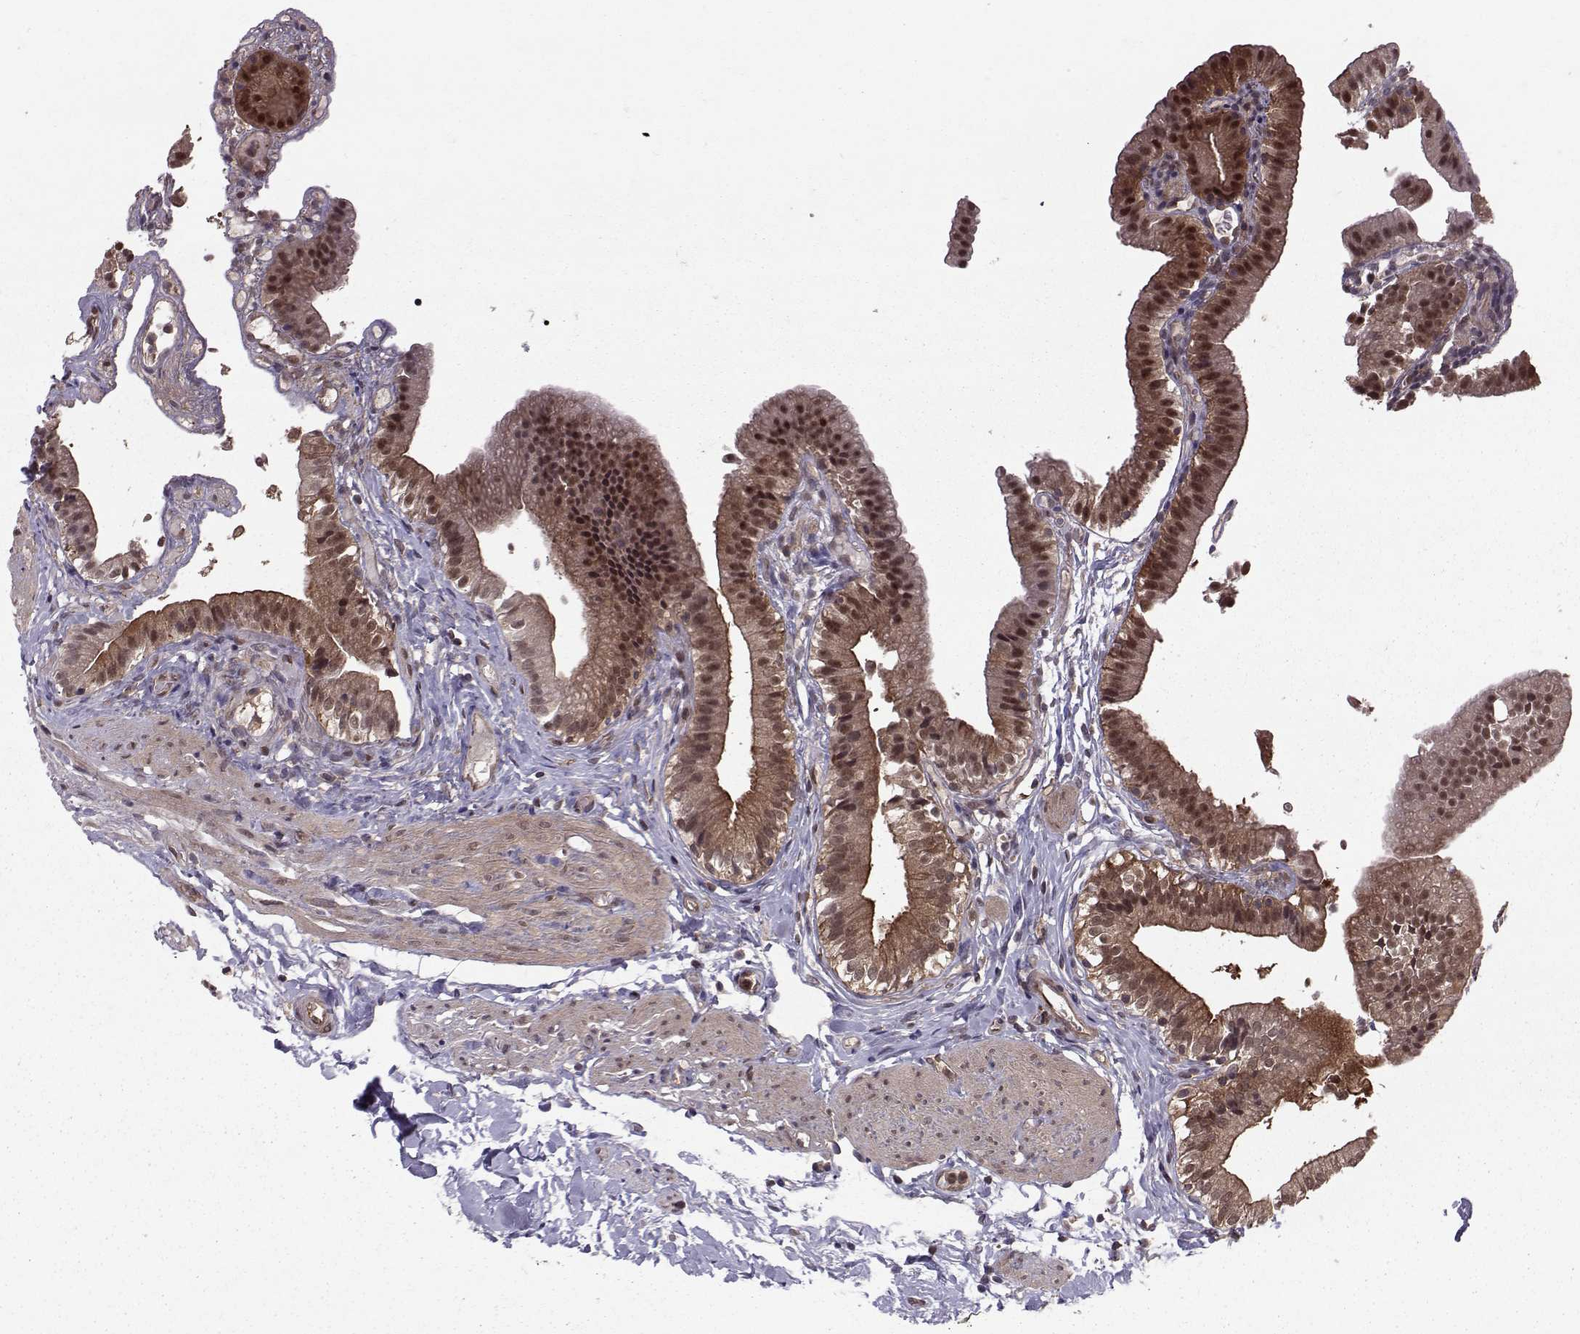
{"staining": {"intensity": "moderate", "quantity": ">75%", "location": "cytoplasmic/membranous,nuclear"}, "tissue": "gallbladder", "cell_type": "Glandular cells", "image_type": "normal", "snomed": [{"axis": "morphology", "description": "Normal tissue, NOS"}, {"axis": "topography", "description": "Gallbladder"}], "caption": "Approximately >75% of glandular cells in benign gallbladder exhibit moderate cytoplasmic/membranous,nuclear protein staining as visualized by brown immunohistochemical staining.", "gene": "PPP2R2A", "patient": {"sex": "female", "age": 47}}